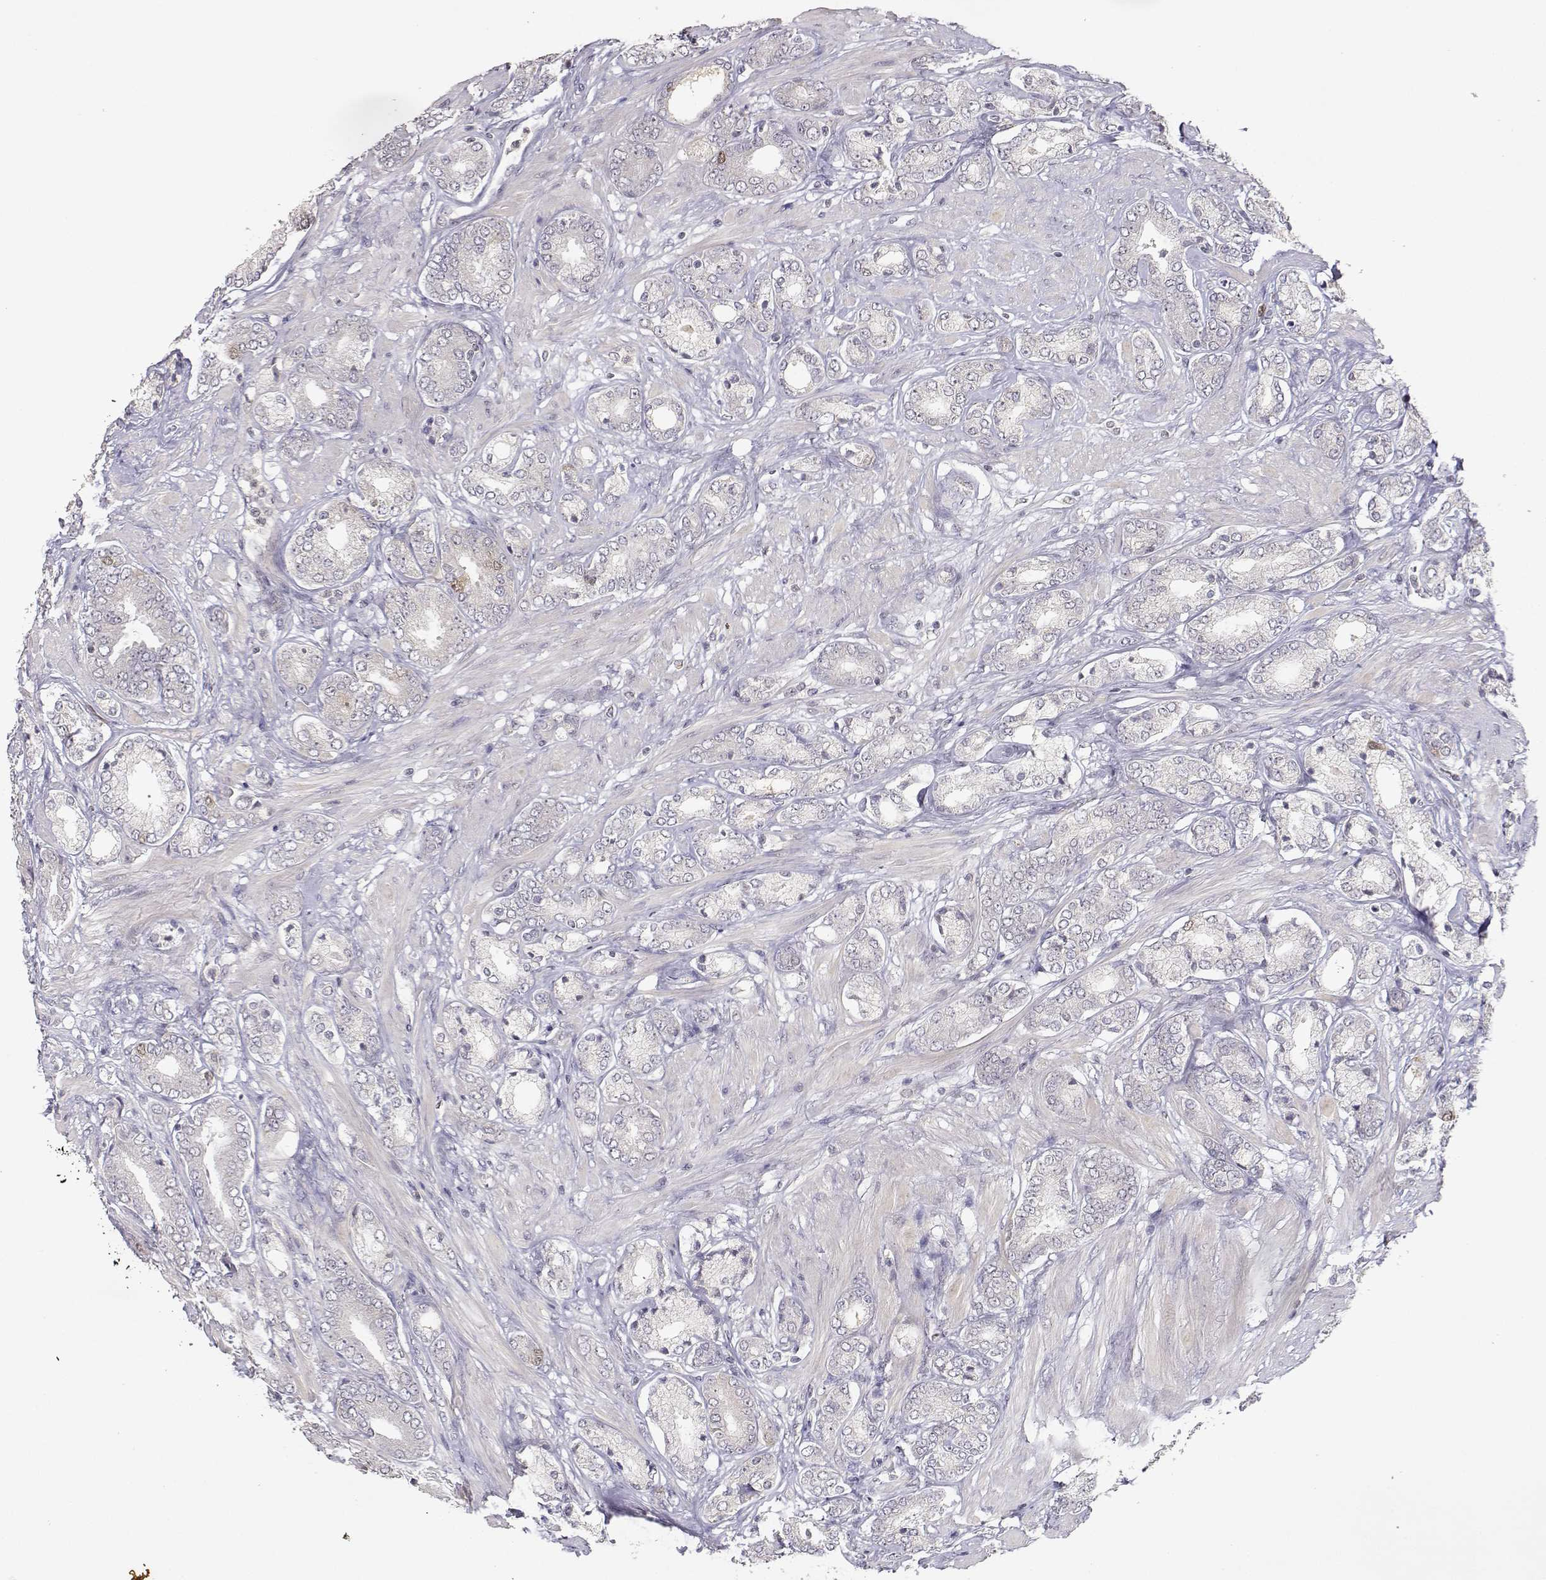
{"staining": {"intensity": "negative", "quantity": "none", "location": "none"}, "tissue": "prostate cancer", "cell_type": "Tumor cells", "image_type": "cancer", "snomed": [{"axis": "morphology", "description": "Adenocarcinoma, High grade"}, {"axis": "topography", "description": "Prostate"}], "caption": "Prostate cancer was stained to show a protein in brown. There is no significant staining in tumor cells.", "gene": "RAD51", "patient": {"sex": "male", "age": 56}}